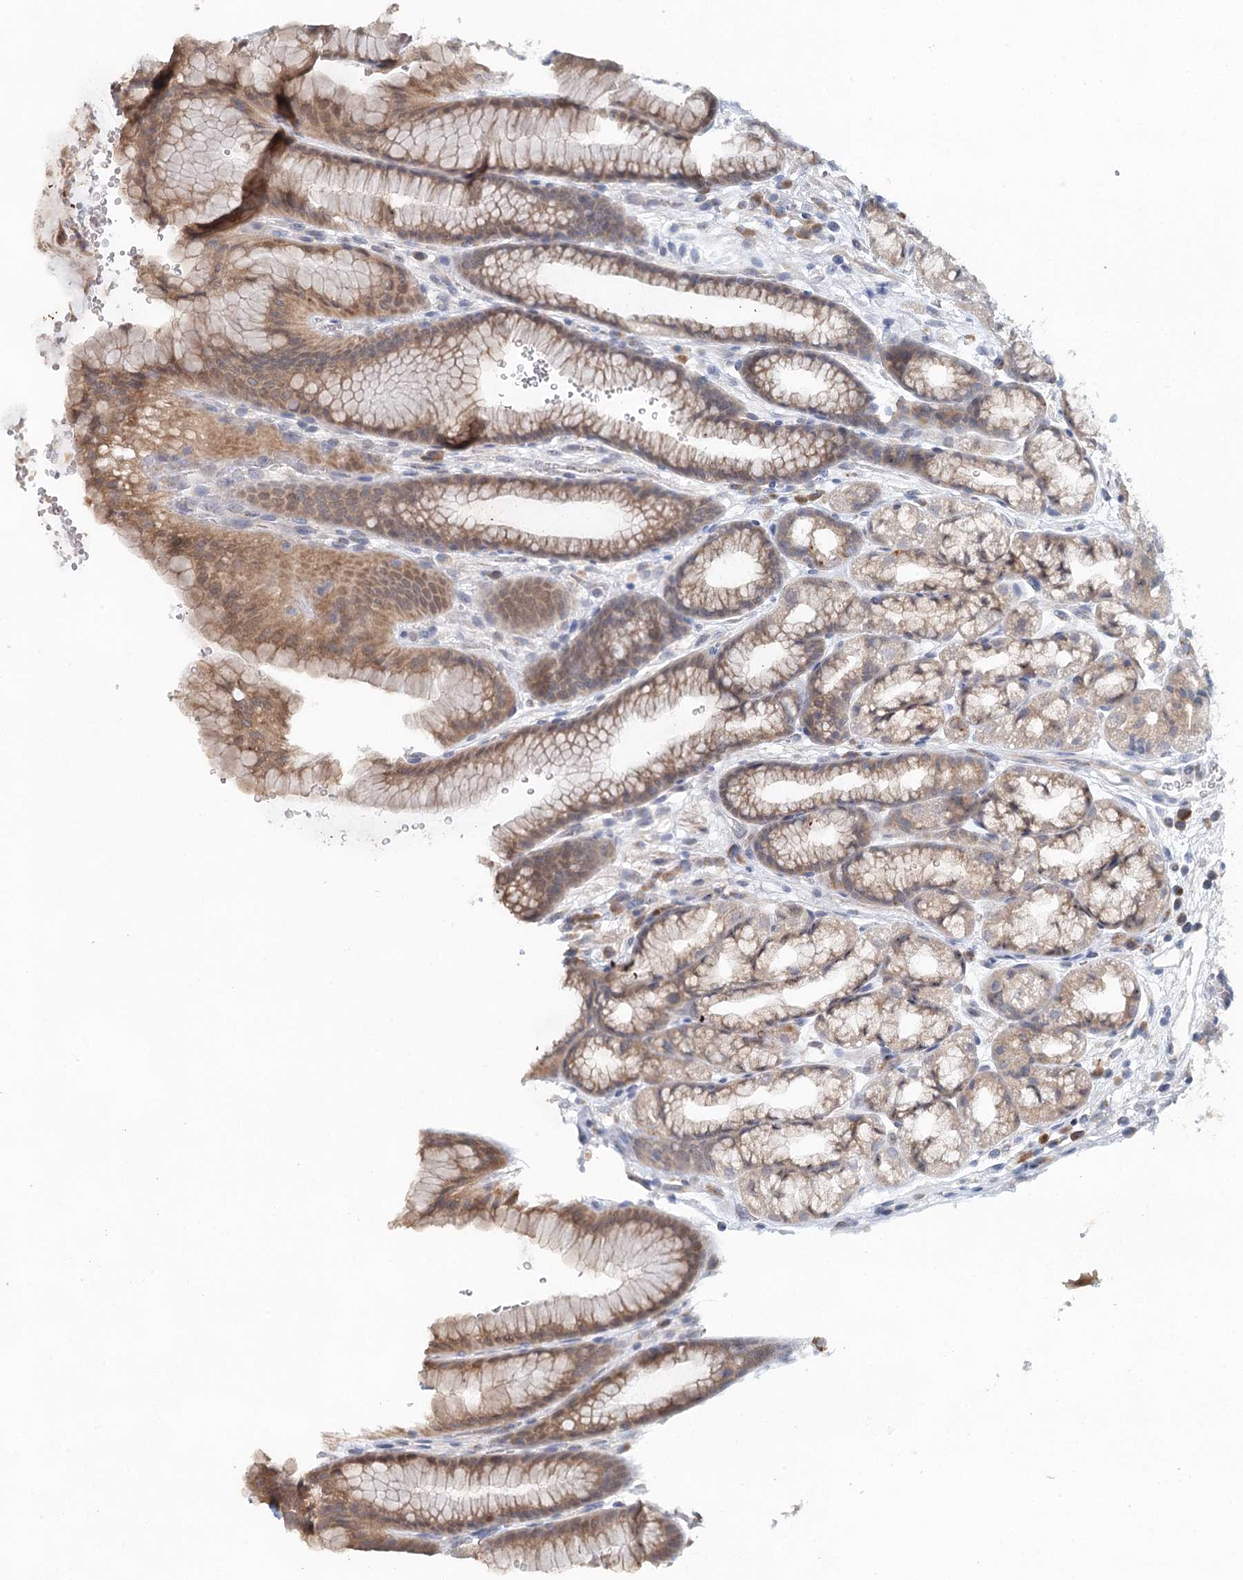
{"staining": {"intensity": "moderate", "quantity": ">75%", "location": "cytoplasmic/membranous"}, "tissue": "stomach", "cell_type": "Glandular cells", "image_type": "normal", "snomed": [{"axis": "morphology", "description": "Normal tissue, NOS"}, {"axis": "morphology", "description": "Adenocarcinoma, NOS"}, {"axis": "topography", "description": "Stomach"}], "caption": "Human stomach stained for a protein (brown) shows moderate cytoplasmic/membranous positive expression in about >75% of glandular cells.", "gene": "BLTP1", "patient": {"sex": "male", "age": 57}}